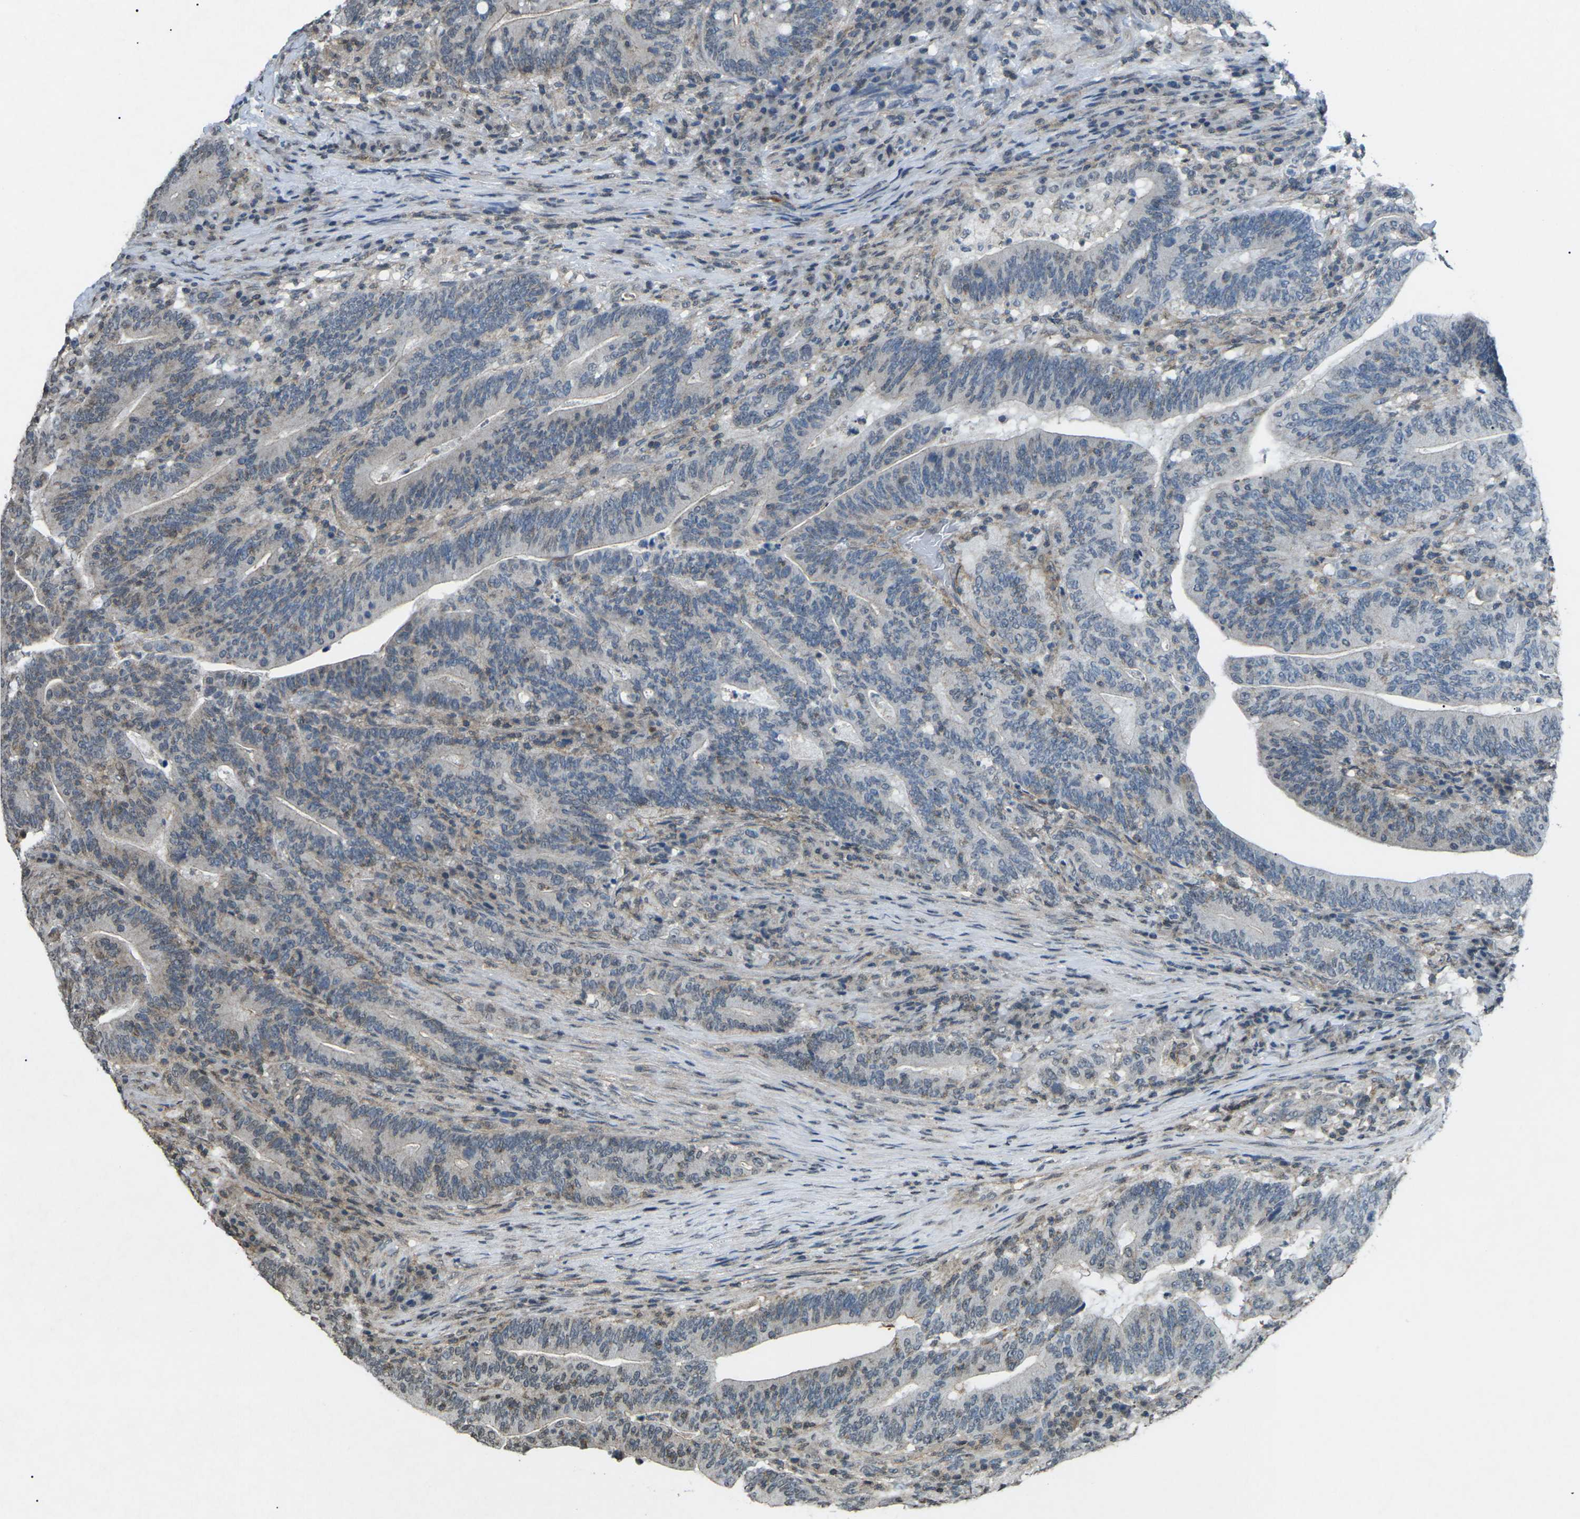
{"staining": {"intensity": "negative", "quantity": "none", "location": "none"}, "tissue": "colorectal cancer", "cell_type": "Tumor cells", "image_type": "cancer", "snomed": [{"axis": "morphology", "description": "Normal tissue, NOS"}, {"axis": "morphology", "description": "Adenocarcinoma, NOS"}, {"axis": "topography", "description": "Colon"}], "caption": "This is an immunohistochemistry (IHC) histopathology image of human adenocarcinoma (colorectal). There is no positivity in tumor cells.", "gene": "TFR2", "patient": {"sex": "female", "age": 66}}